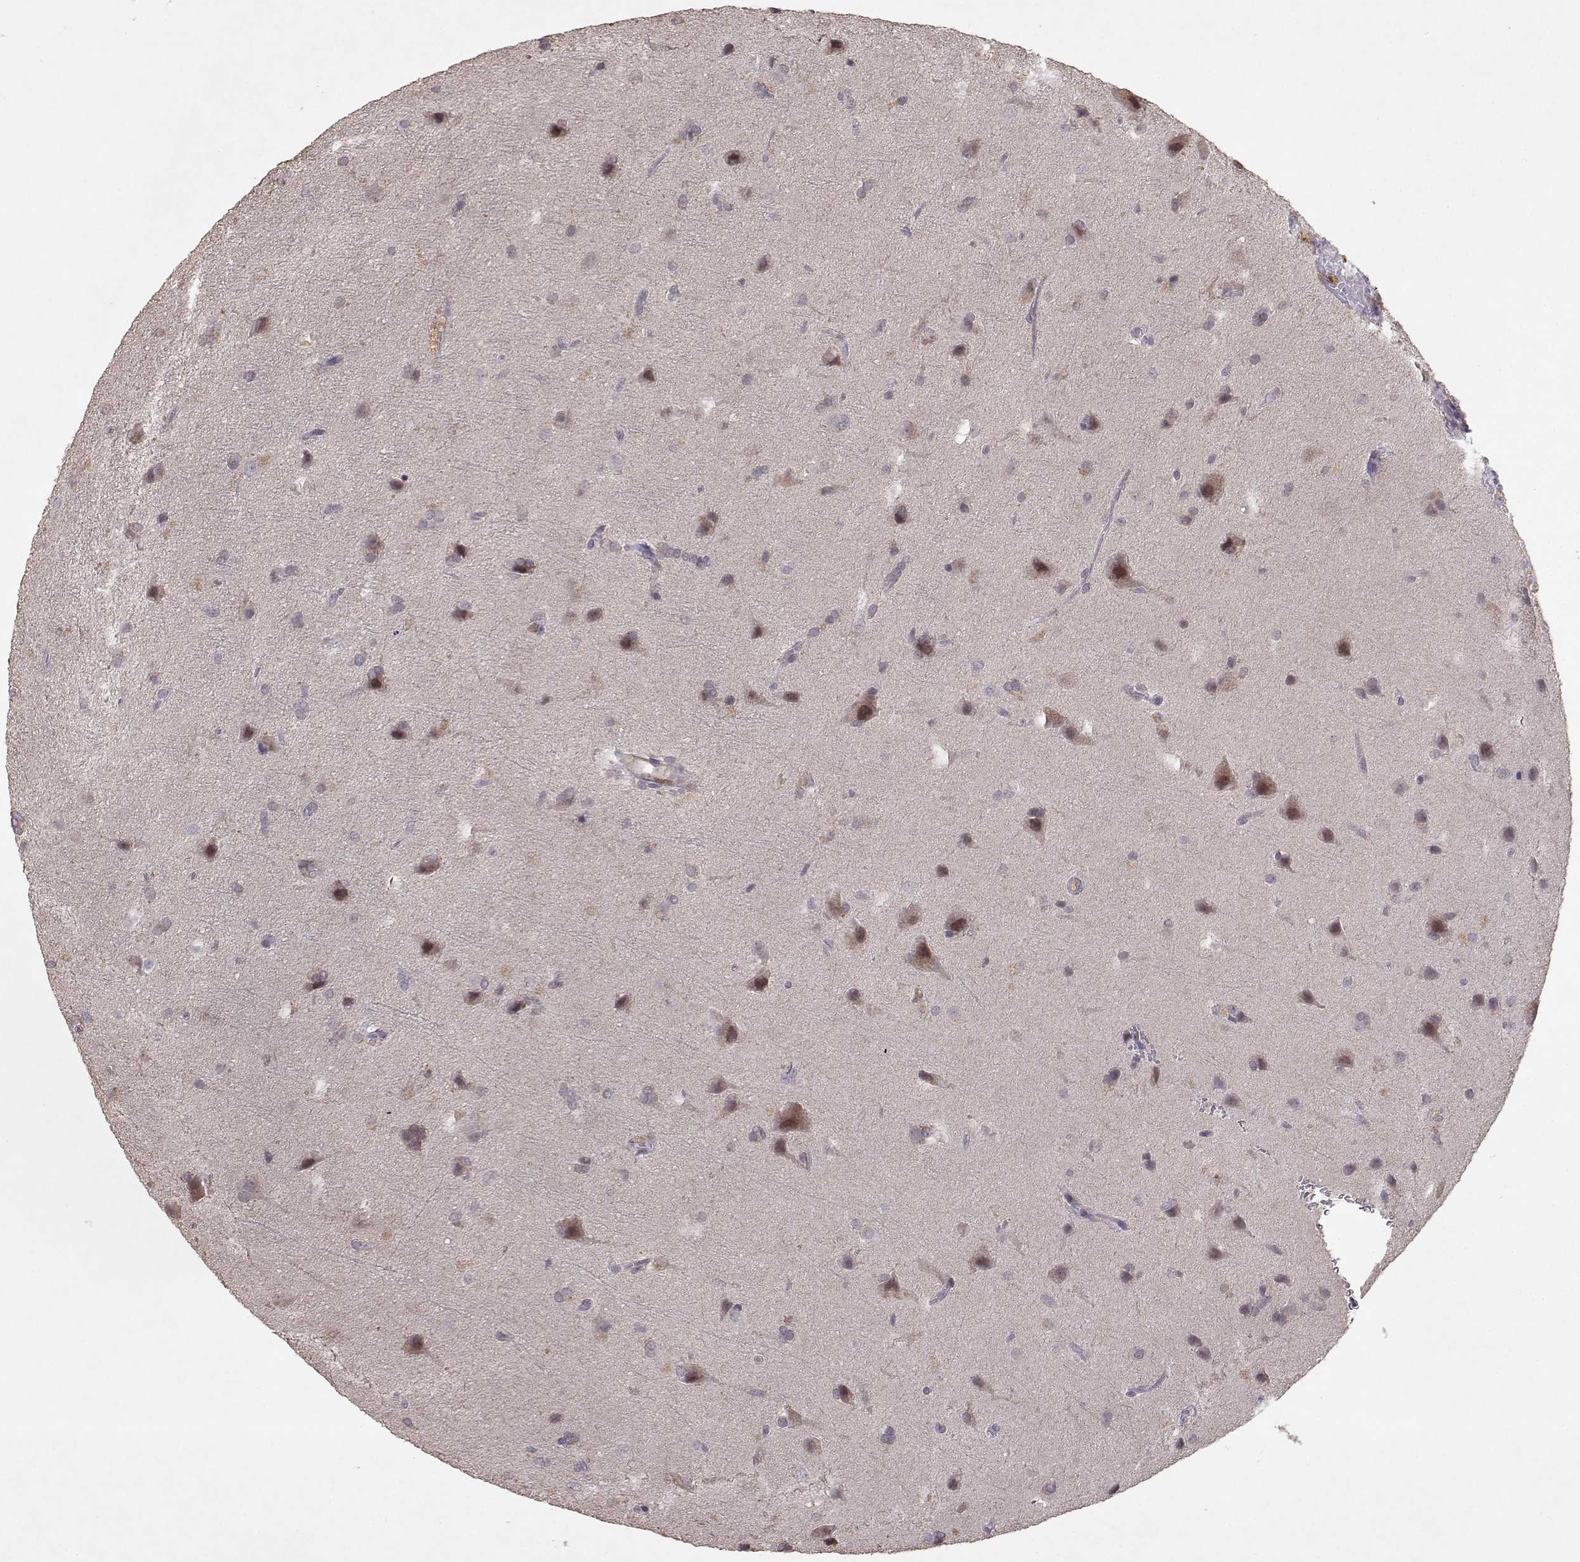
{"staining": {"intensity": "negative", "quantity": "none", "location": "none"}, "tissue": "glioma", "cell_type": "Tumor cells", "image_type": "cancer", "snomed": [{"axis": "morphology", "description": "Glioma, malignant, Low grade"}, {"axis": "topography", "description": "Brain"}], "caption": "There is no significant expression in tumor cells of low-grade glioma (malignant).", "gene": "BMX", "patient": {"sex": "male", "age": 58}}